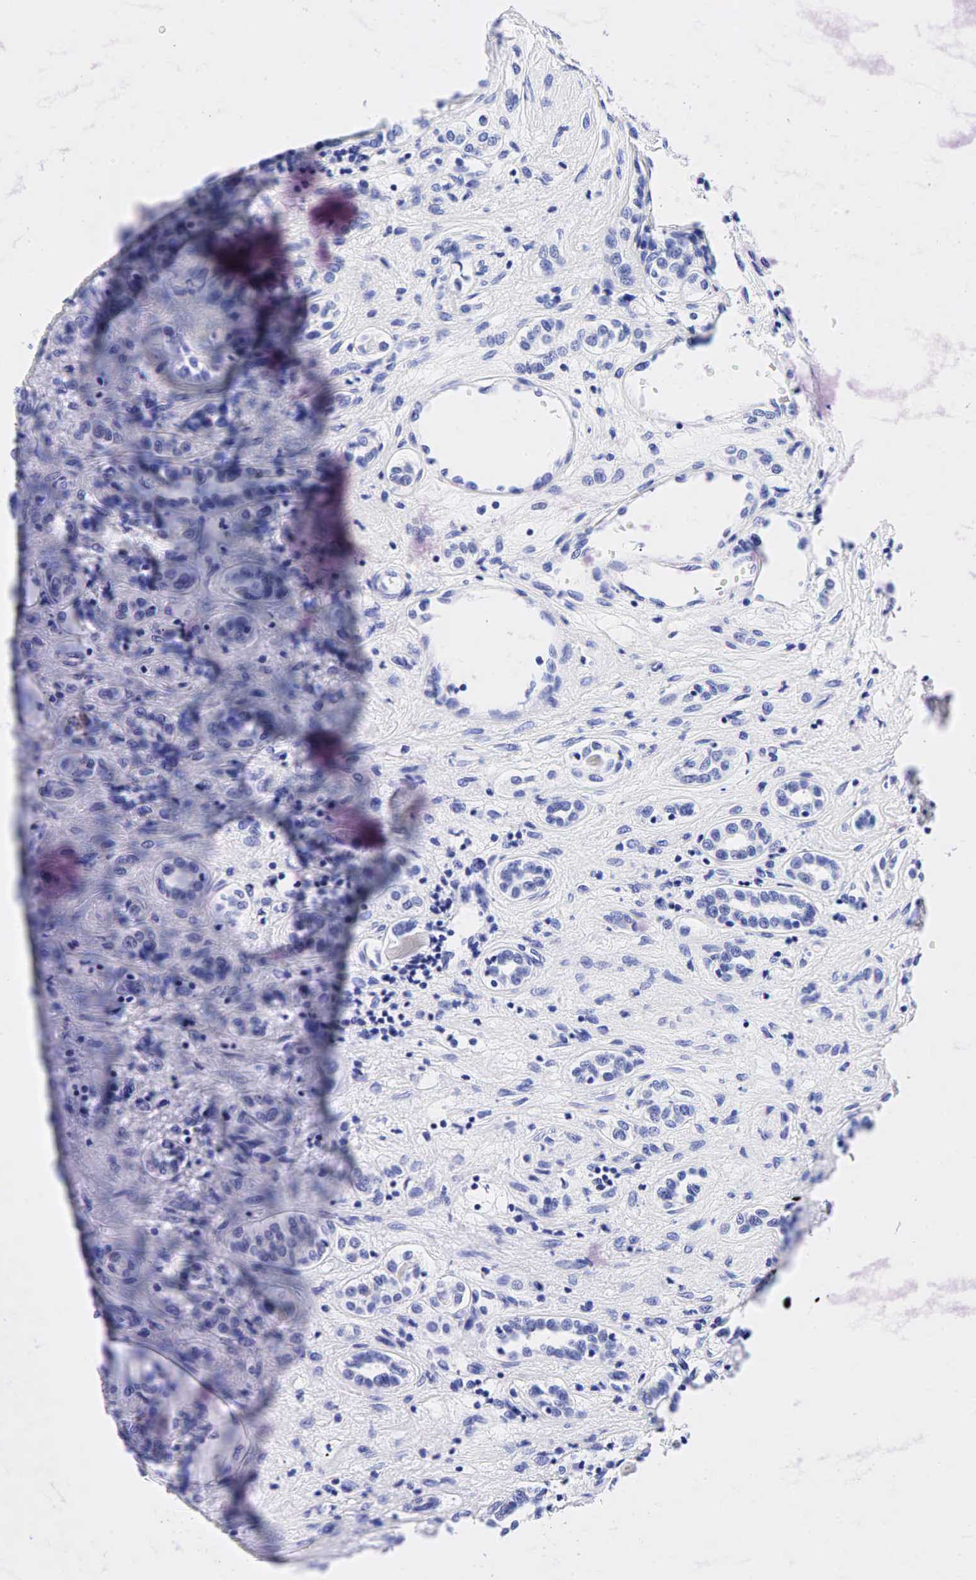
{"staining": {"intensity": "negative", "quantity": "none", "location": "none"}, "tissue": "renal cancer", "cell_type": "Tumor cells", "image_type": "cancer", "snomed": [{"axis": "morphology", "description": "Adenocarcinoma, NOS"}, {"axis": "topography", "description": "Kidney"}], "caption": "An IHC micrograph of adenocarcinoma (renal) is shown. There is no staining in tumor cells of adenocarcinoma (renal).", "gene": "ESR1", "patient": {"sex": "male", "age": 57}}